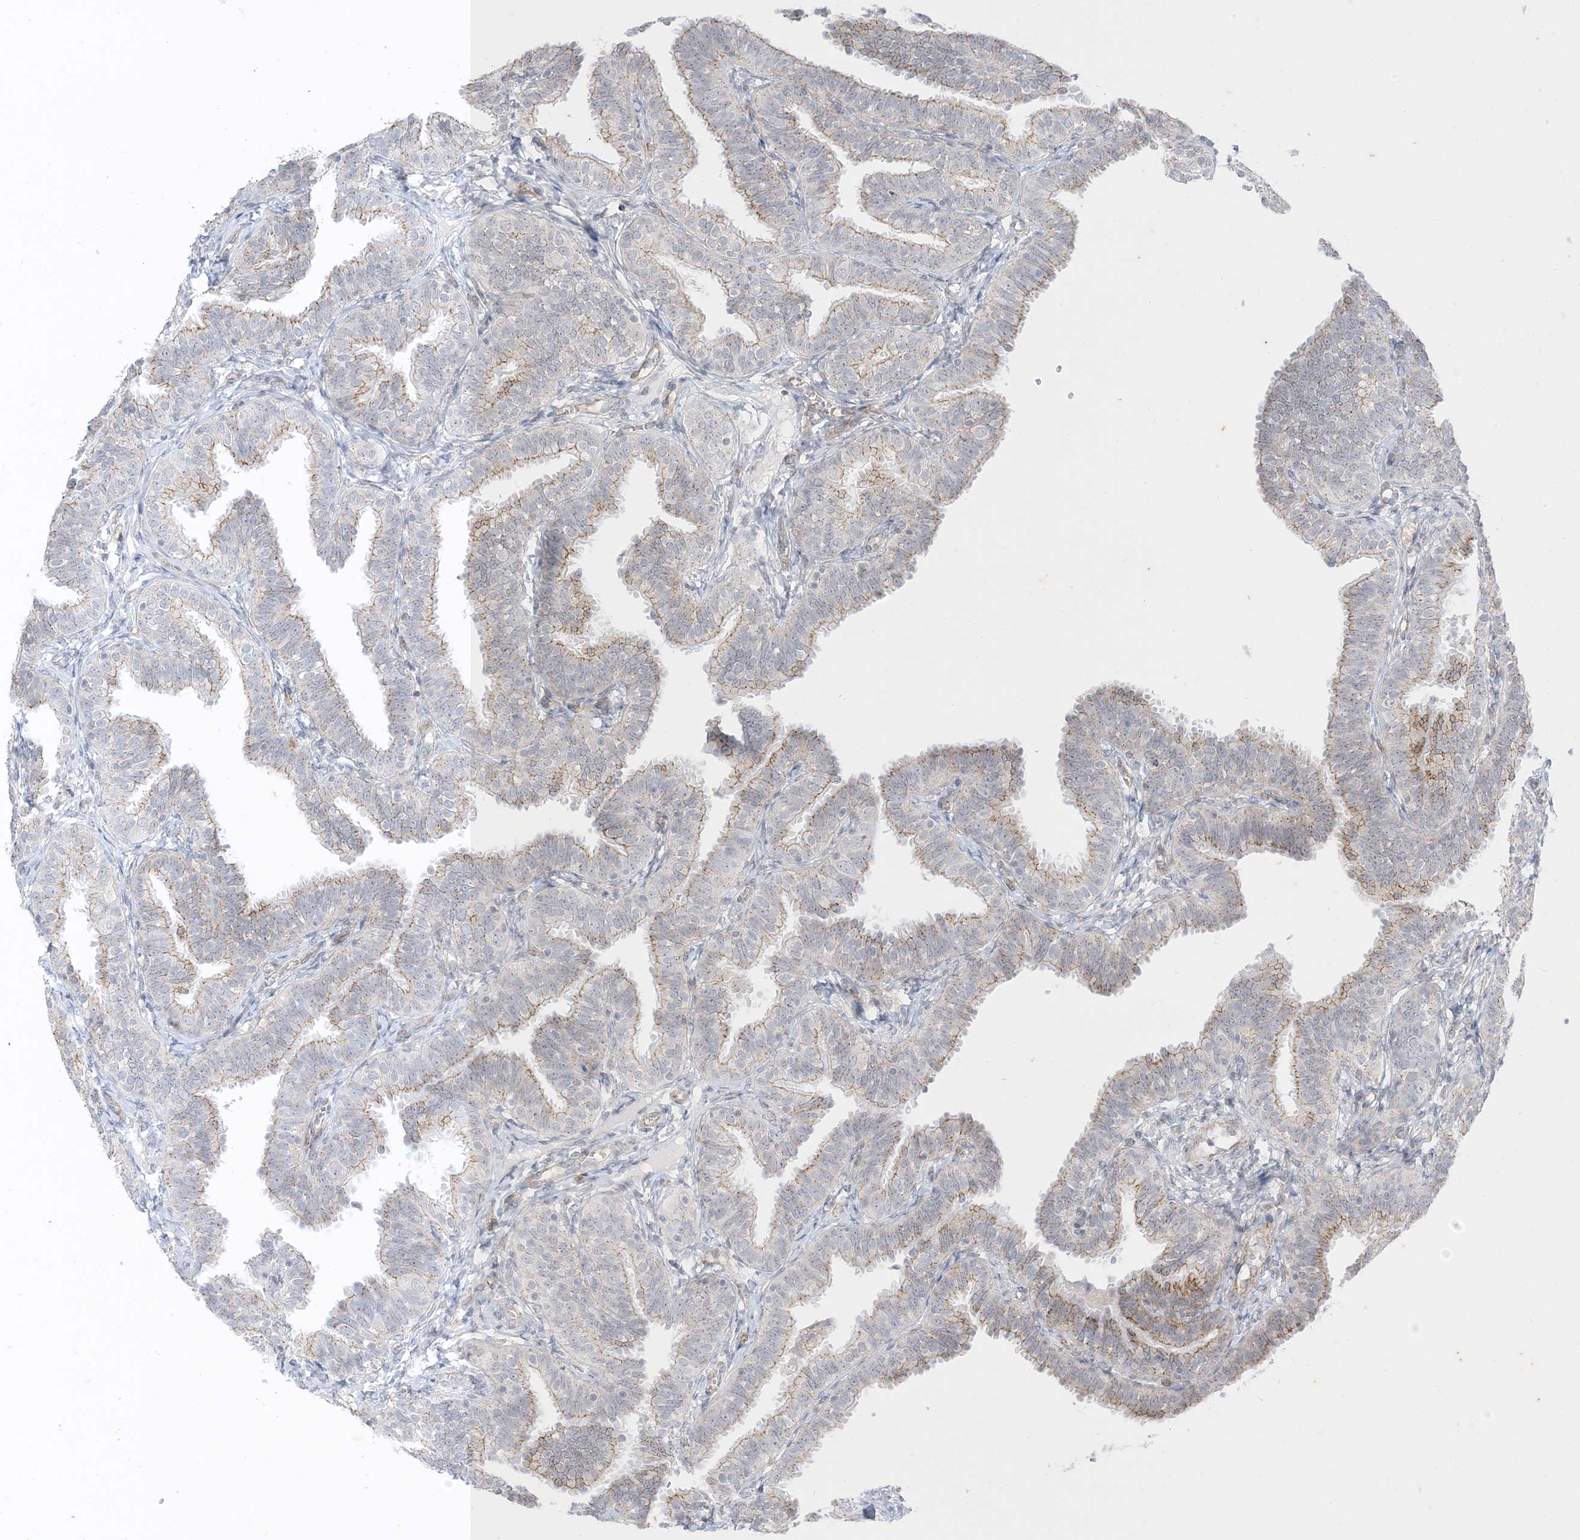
{"staining": {"intensity": "moderate", "quantity": "25%-75%", "location": "cytoplasmic/membranous"}, "tissue": "fallopian tube", "cell_type": "Glandular cells", "image_type": "normal", "snomed": [{"axis": "morphology", "description": "Normal tissue, NOS"}, {"axis": "topography", "description": "Fallopian tube"}], "caption": "Immunohistochemistry (DAB (3,3'-diaminobenzidine)) staining of unremarkable fallopian tube exhibits moderate cytoplasmic/membranous protein positivity in approximately 25%-75% of glandular cells.", "gene": "RAC1", "patient": {"sex": "female", "age": 35}}